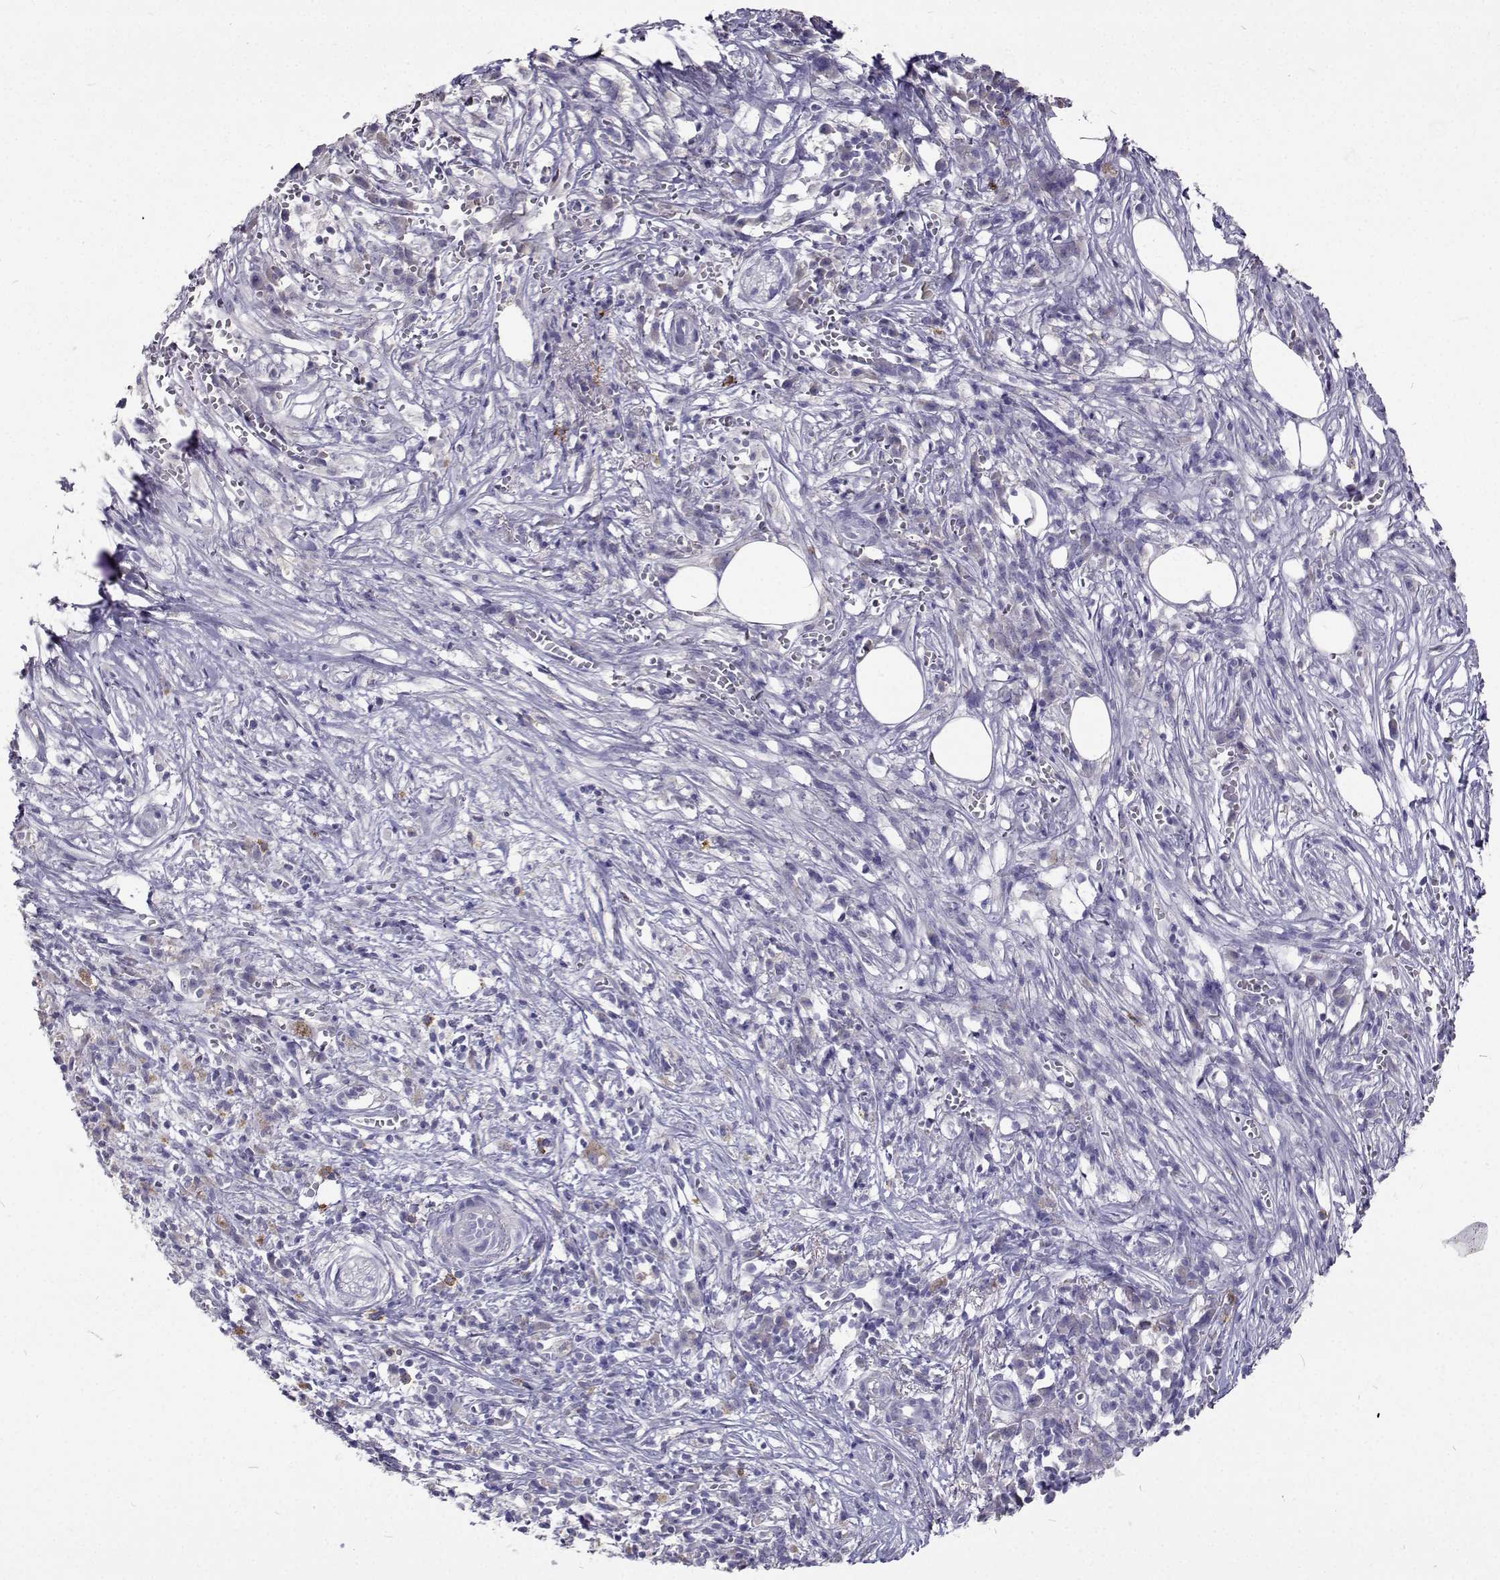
{"staining": {"intensity": "negative", "quantity": "none", "location": "none"}, "tissue": "pancreatic cancer", "cell_type": "Tumor cells", "image_type": "cancer", "snomed": [{"axis": "morphology", "description": "Adenocarcinoma, NOS"}, {"axis": "topography", "description": "Pancreas"}], "caption": "High power microscopy image of an immunohistochemistry photomicrograph of pancreatic adenocarcinoma, revealing no significant staining in tumor cells.", "gene": "CFAP44", "patient": {"sex": "male", "age": 61}}